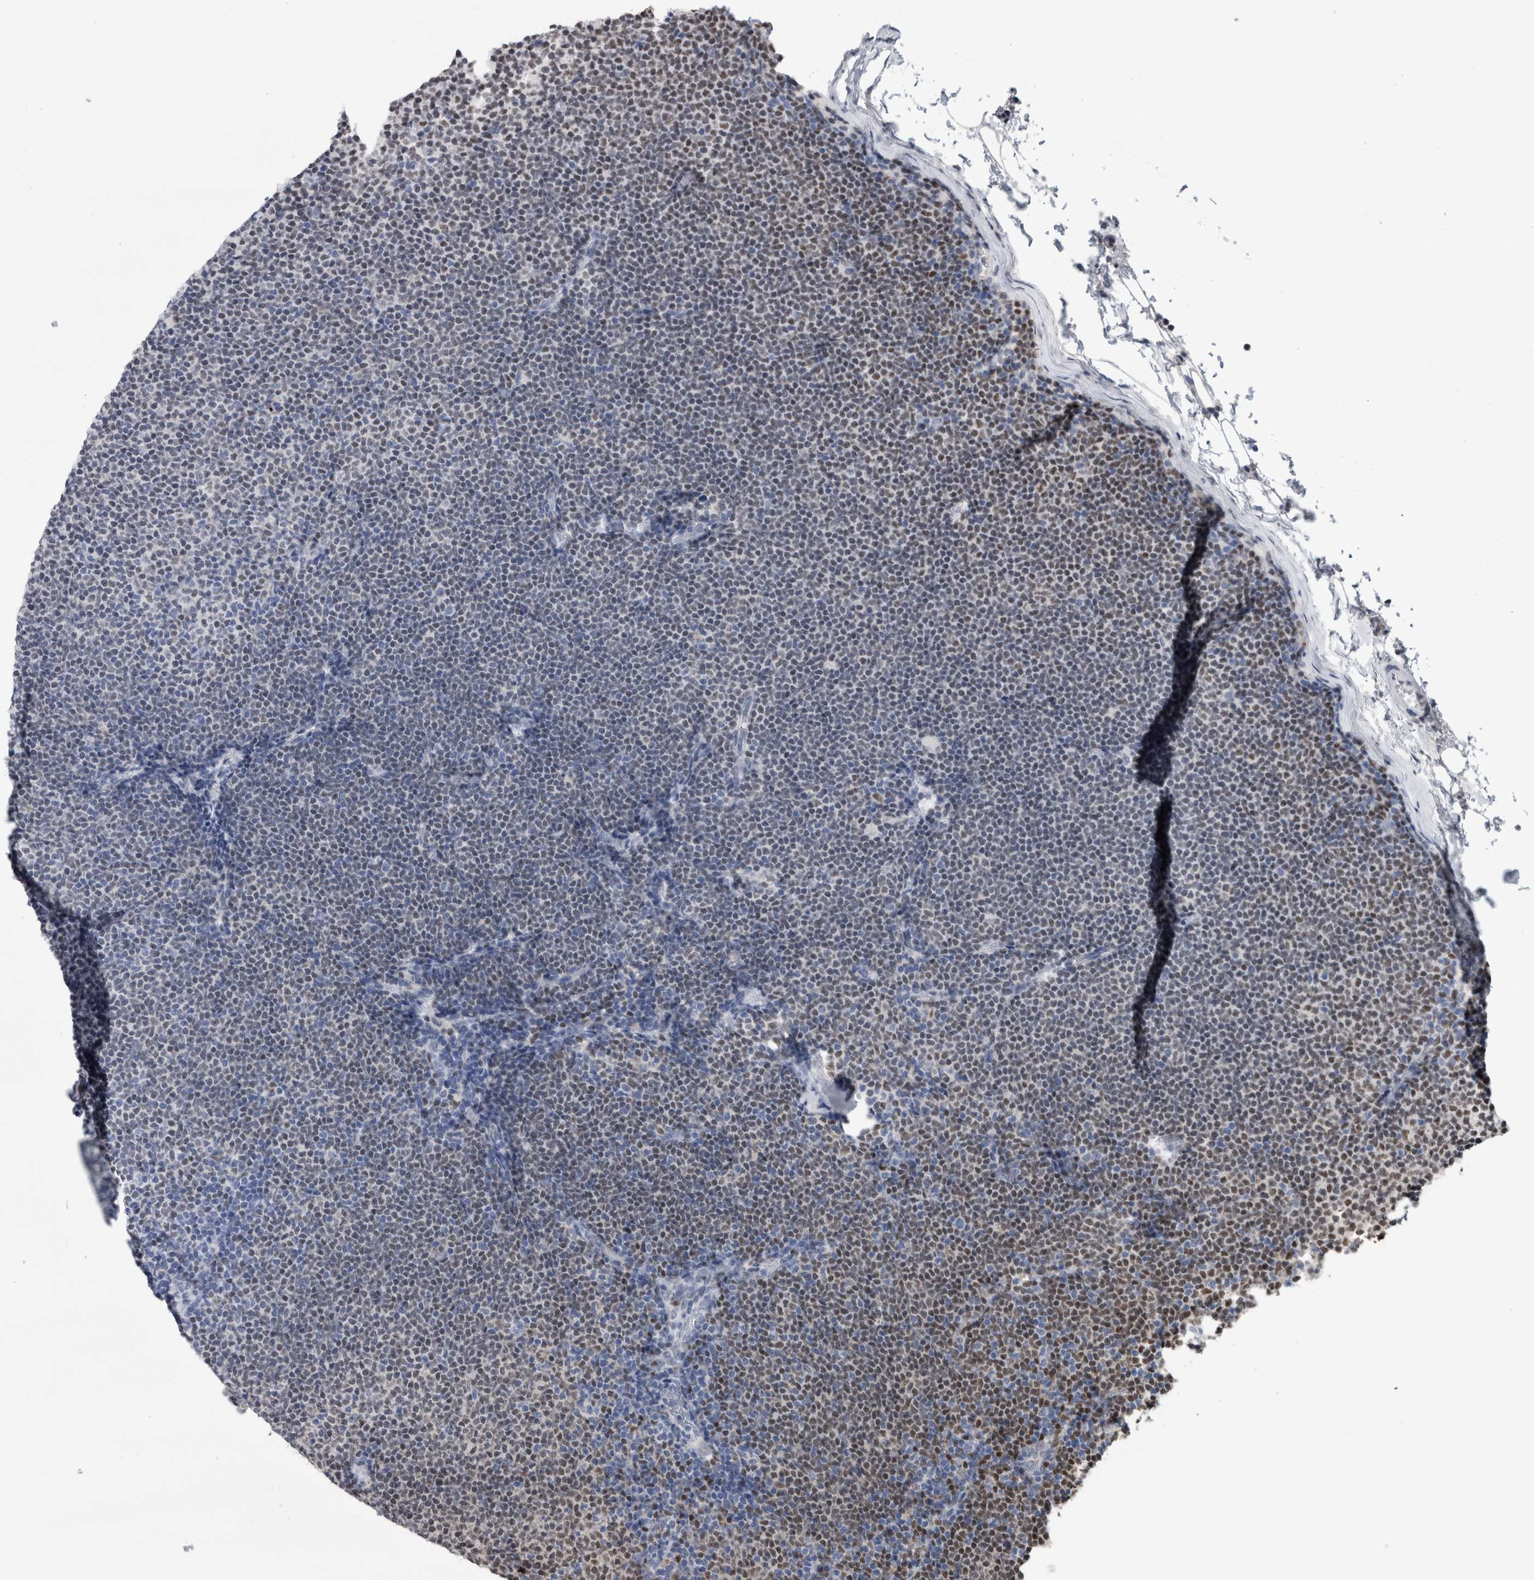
{"staining": {"intensity": "weak", "quantity": "25%-75%", "location": "nuclear"}, "tissue": "lymphoma", "cell_type": "Tumor cells", "image_type": "cancer", "snomed": [{"axis": "morphology", "description": "Malignant lymphoma, non-Hodgkin's type, Low grade"}, {"axis": "topography", "description": "Lymph node"}], "caption": "Protein staining by IHC demonstrates weak nuclear staining in approximately 25%-75% of tumor cells in low-grade malignant lymphoma, non-Hodgkin's type. The staining was performed using DAB, with brown indicating positive protein expression. Nuclei are stained blue with hematoxylin.", "gene": "PAX5", "patient": {"sex": "female", "age": 53}}